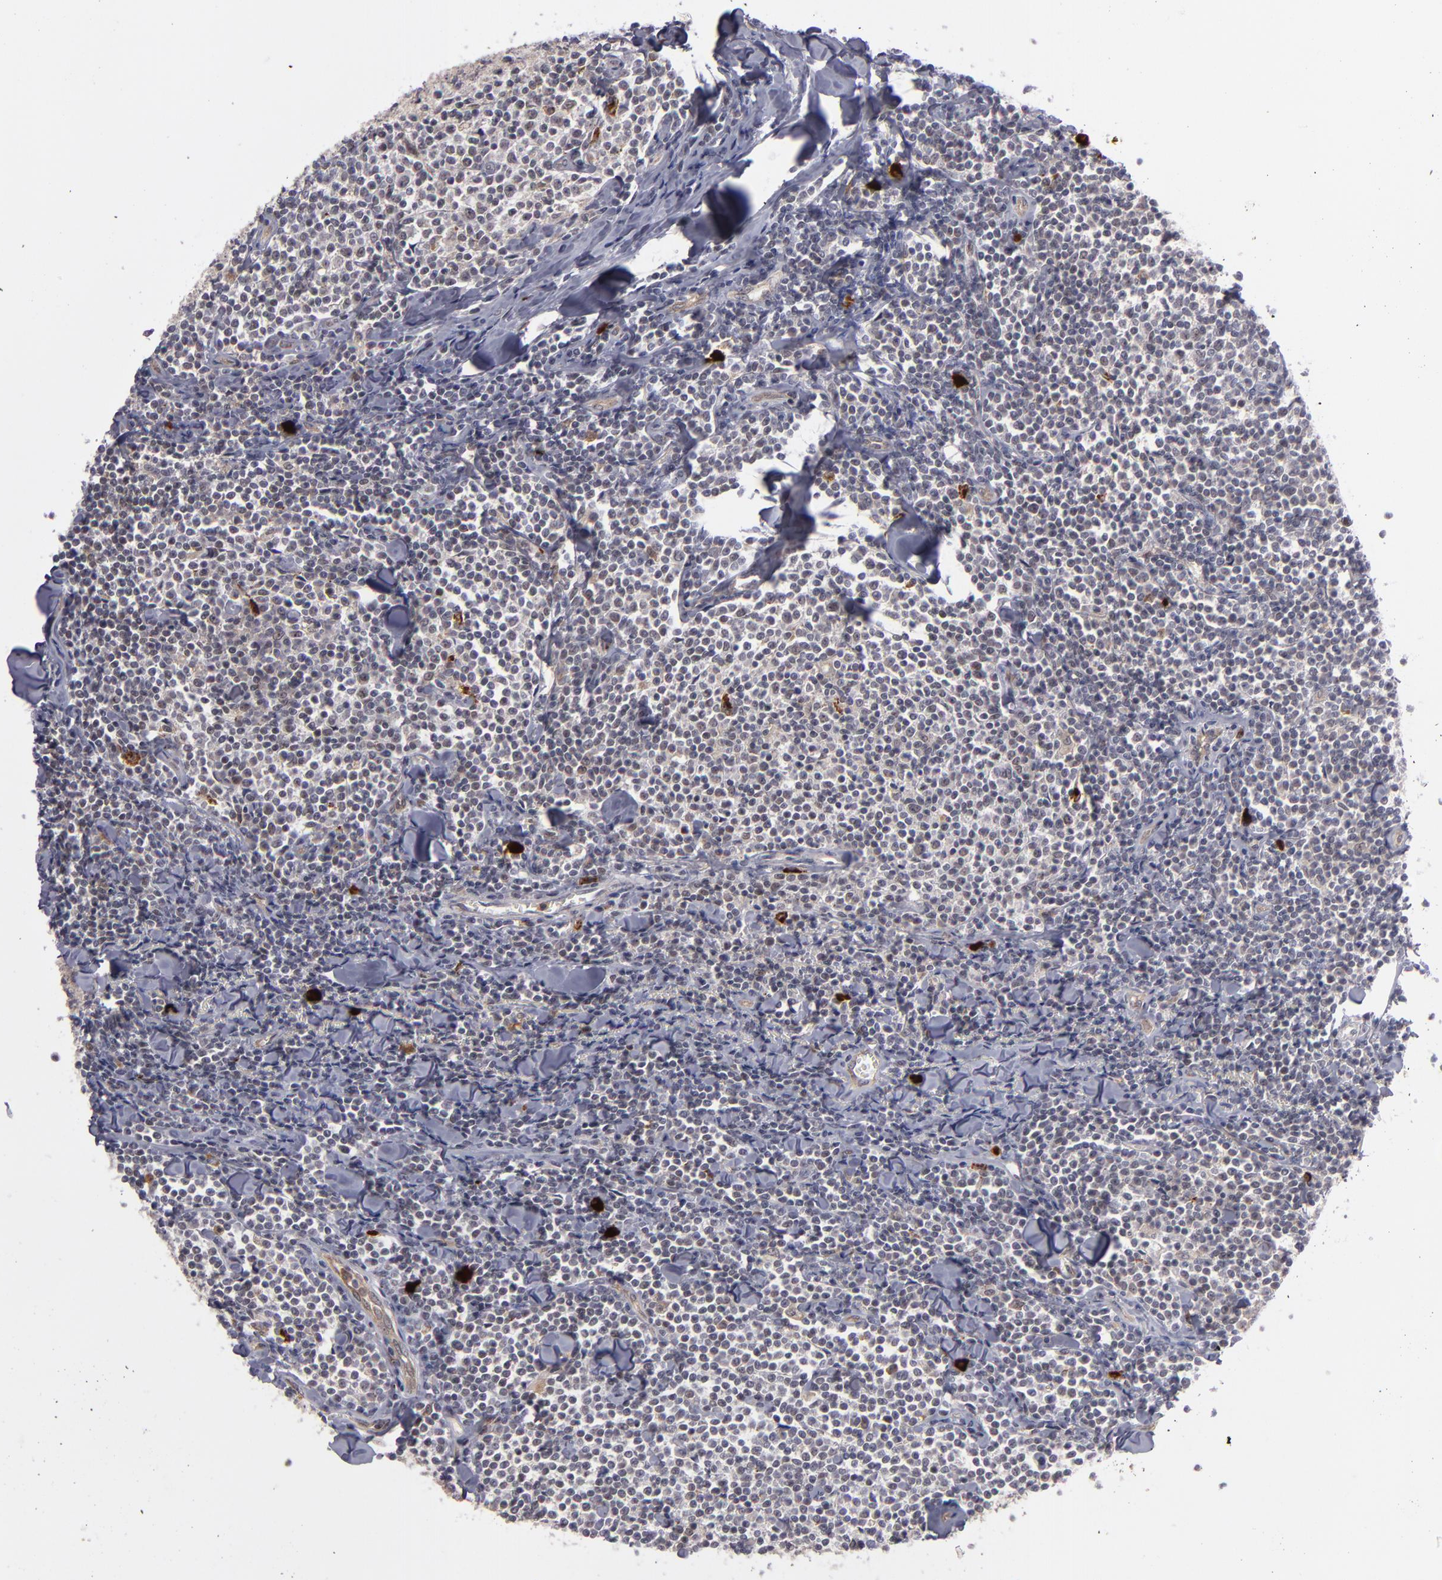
{"staining": {"intensity": "weak", "quantity": "<25%", "location": "nuclear"}, "tissue": "lymphoma", "cell_type": "Tumor cells", "image_type": "cancer", "snomed": [{"axis": "morphology", "description": "Malignant lymphoma, non-Hodgkin's type, Low grade"}, {"axis": "topography", "description": "Soft tissue"}], "caption": "Micrograph shows no protein positivity in tumor cells of low-grade malignant lymphoma, non-Hodgkin's type tissue.", "gene": "STX3", "patient": {"sex": "male", "age": 92}}